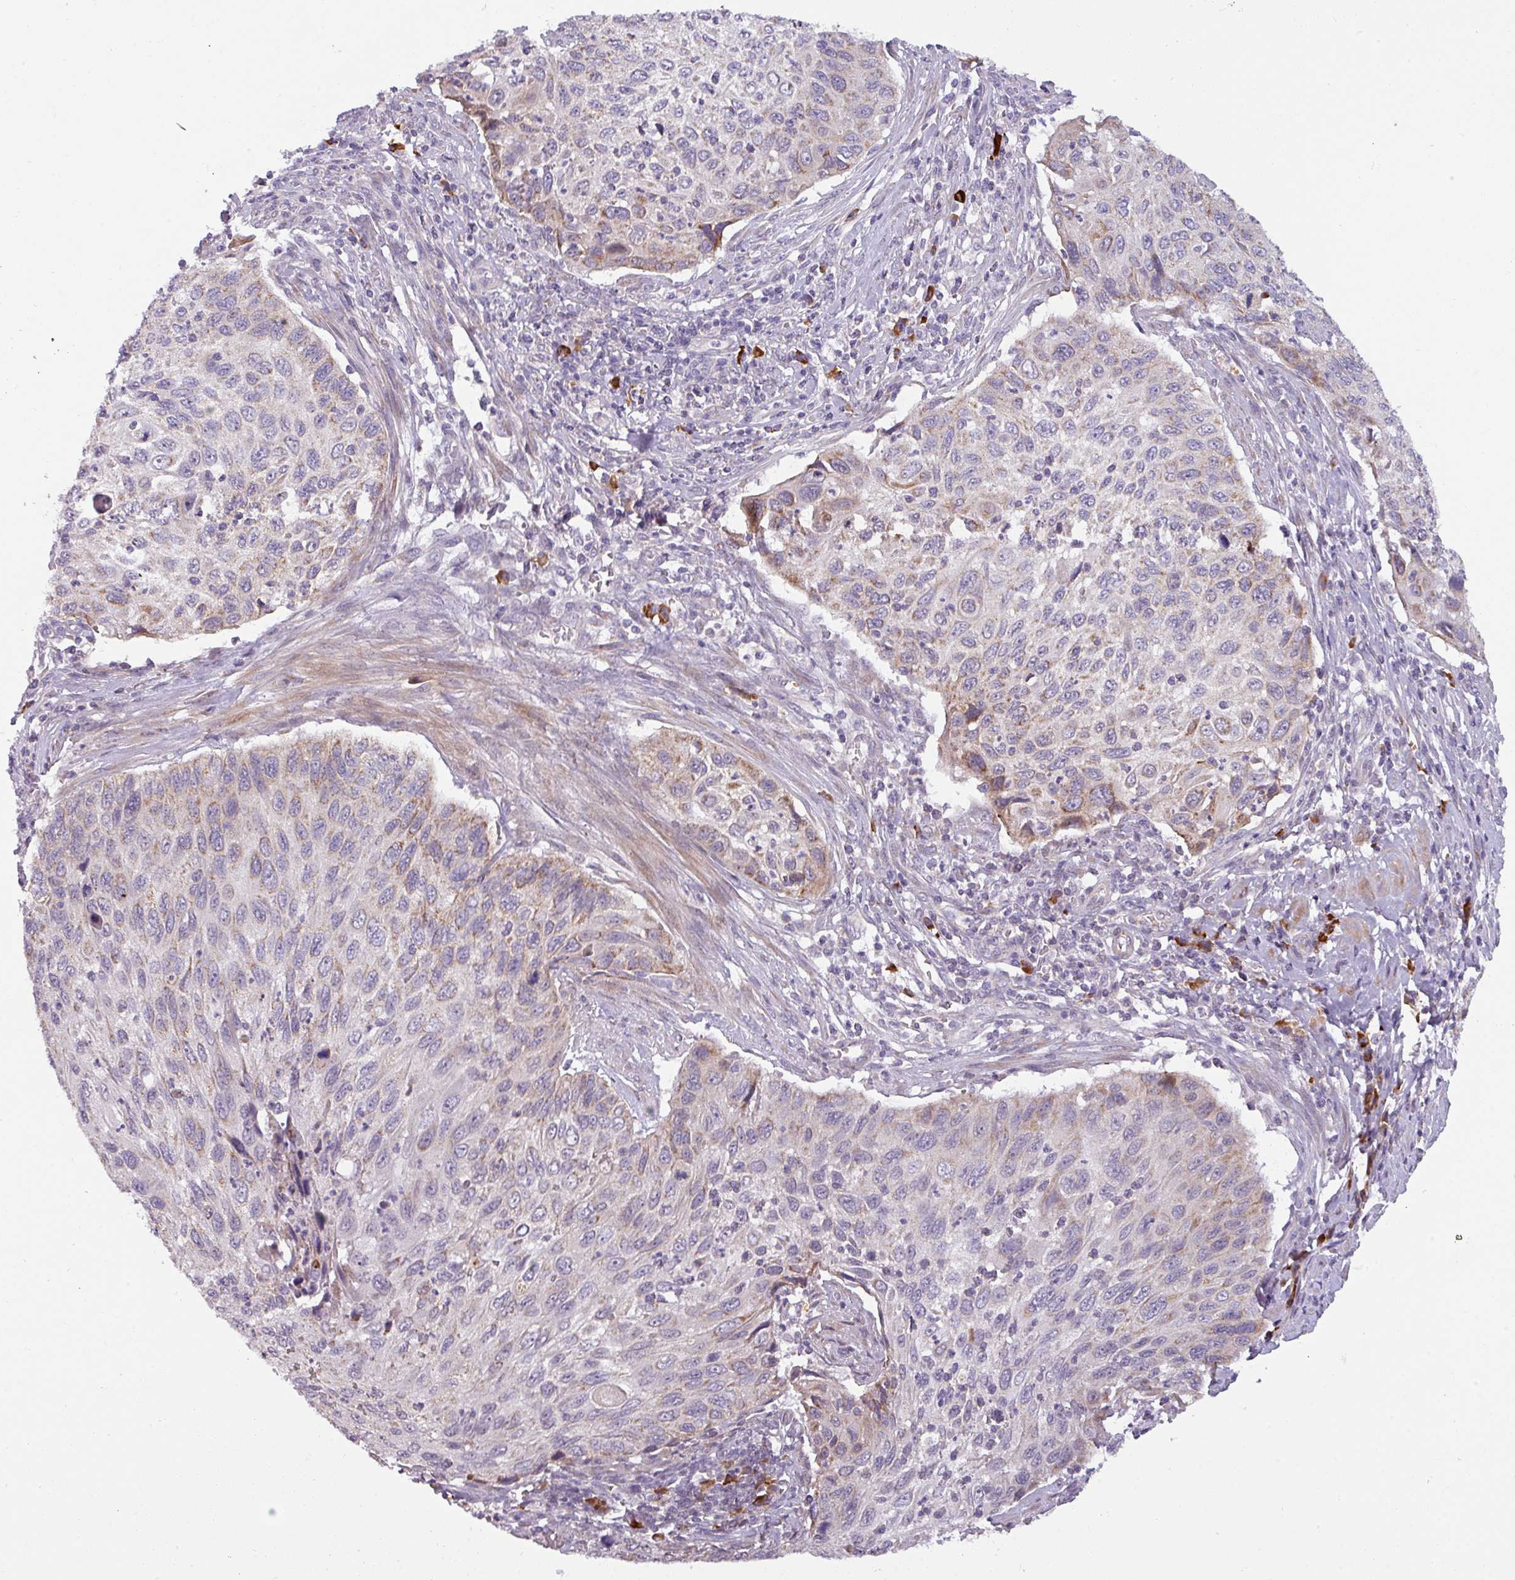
{"staining": {"intensity": "moderate", "quantity": "<25%", "location": "cytoplasmic/membranous"}, "tissue": "cervical cancer", "cell_type": "Tumor cells", "image_type": "cancer", "snomed": [{"axis": "morphology", "description": "Squamous cell carcinoma, NOS"}, {"axis": "topography", "description": "Cervix"}], "caption": "Immunohistochemistry (IHC) (DAB (3,3'-diaminobenzidine)) staining of human cervical cancer (squamous cell carcinoma) reveals moderate cytoplasmic/membranous protein staining in approximately <25% of tumor cells.", "gene": "C2orf68", "patient": {"sex": "female", "age": 70}}